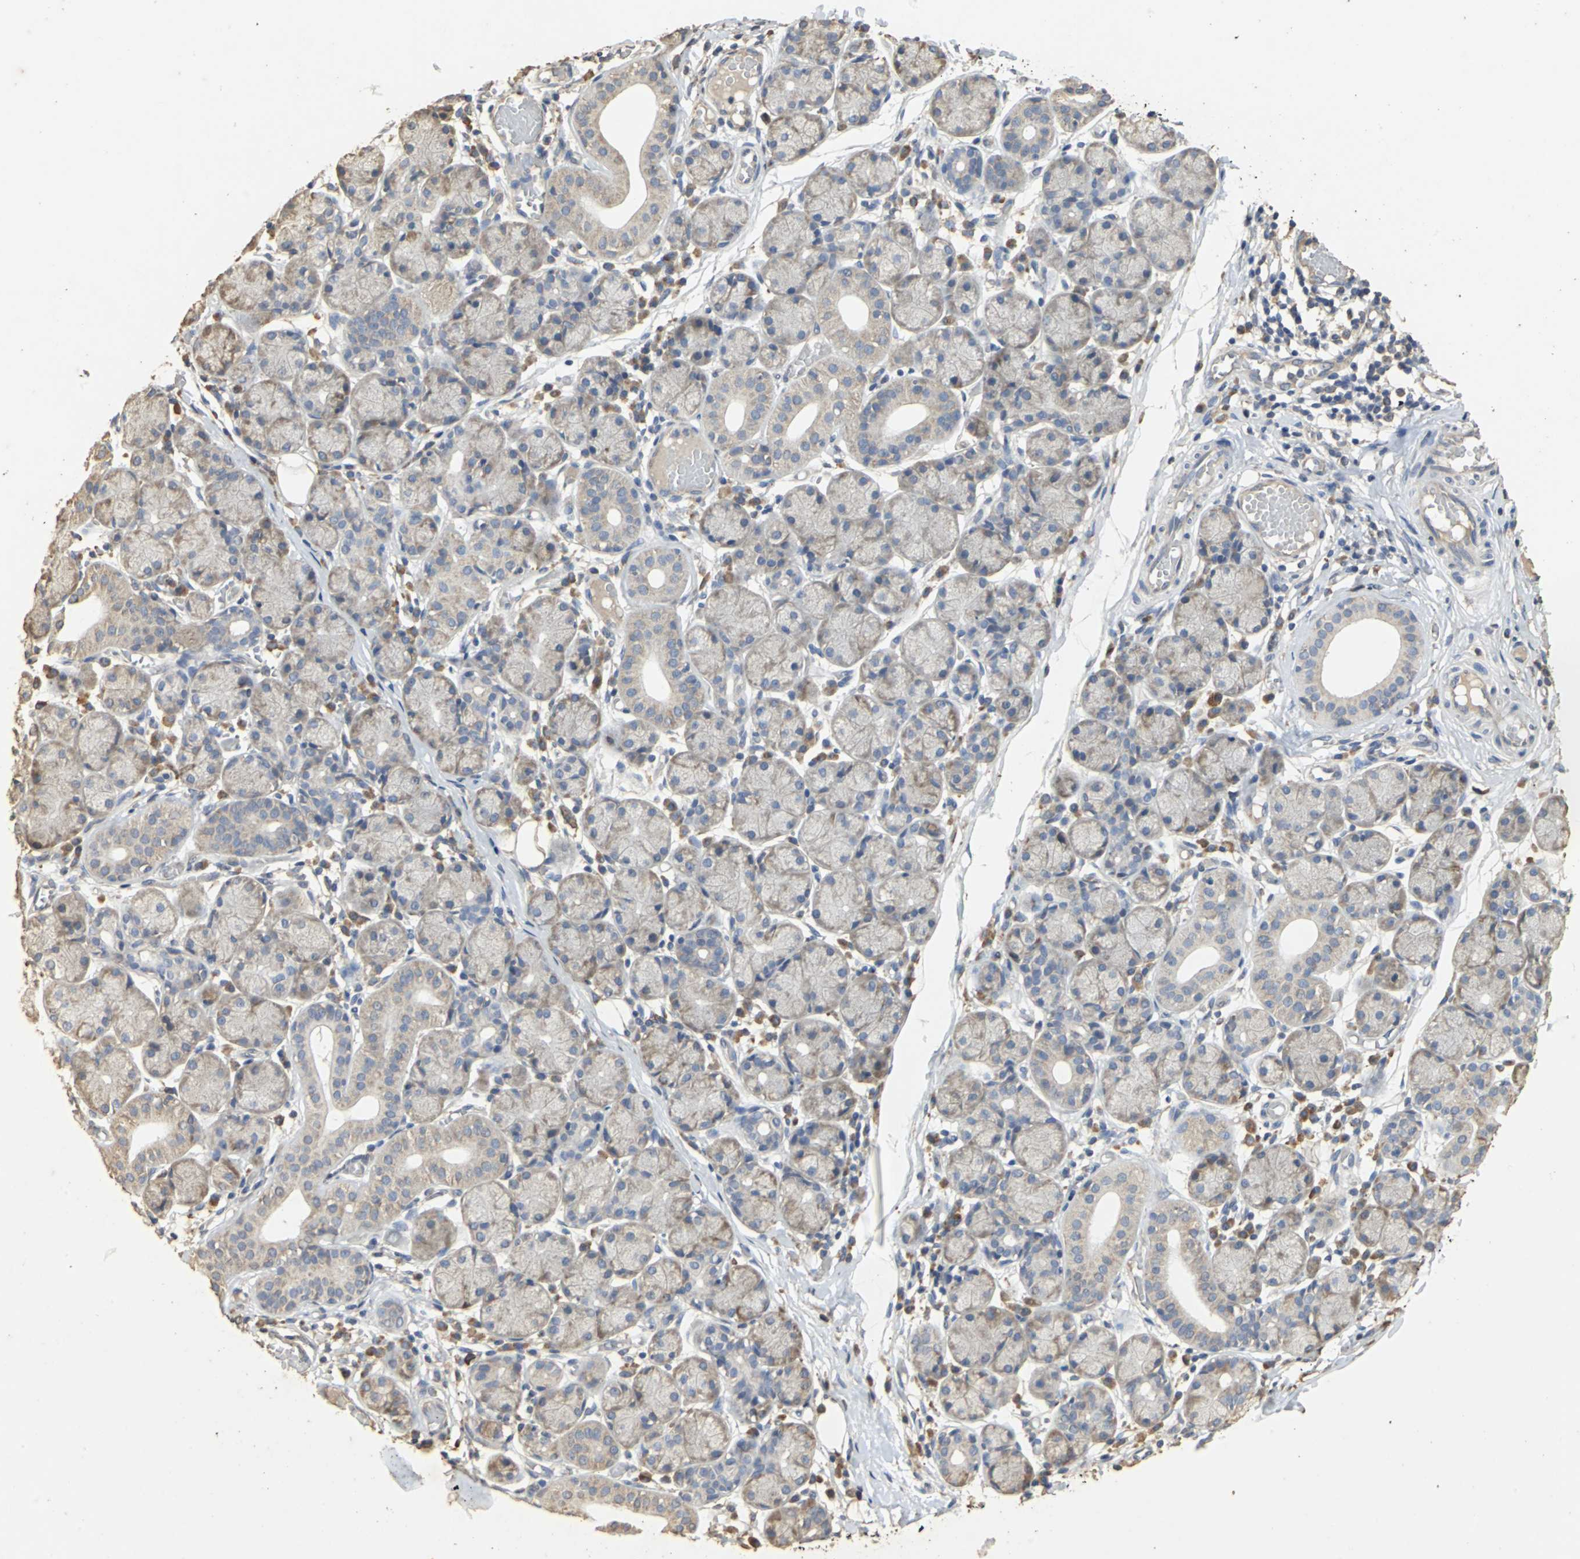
{"staining": {"intensity": "weak", "quantity": "25%-75%", "location": "cytoplasmic/membranous"}, "tissue": "salivary gland", "cell_type": "Glandular cells", "image_type": "normal", "snomed": [{"axis": "morphology", "description": "Normal tissue, NOS"}, {"axis": "topography", "description": "Salivary gland"}], "caption": "Immunohistochemistry (IHC) of benign human salivary gland reveals low levels of weak cytoplasmic/membranous positivity in about 25%-75% of glandular cells. (DAB (3,3'-diaminobenzidine) IHC, brown staining for protein, blue staining for nuclei).", "gene": "ACSL4", "patient": {"sex": "female", "age": 24}}